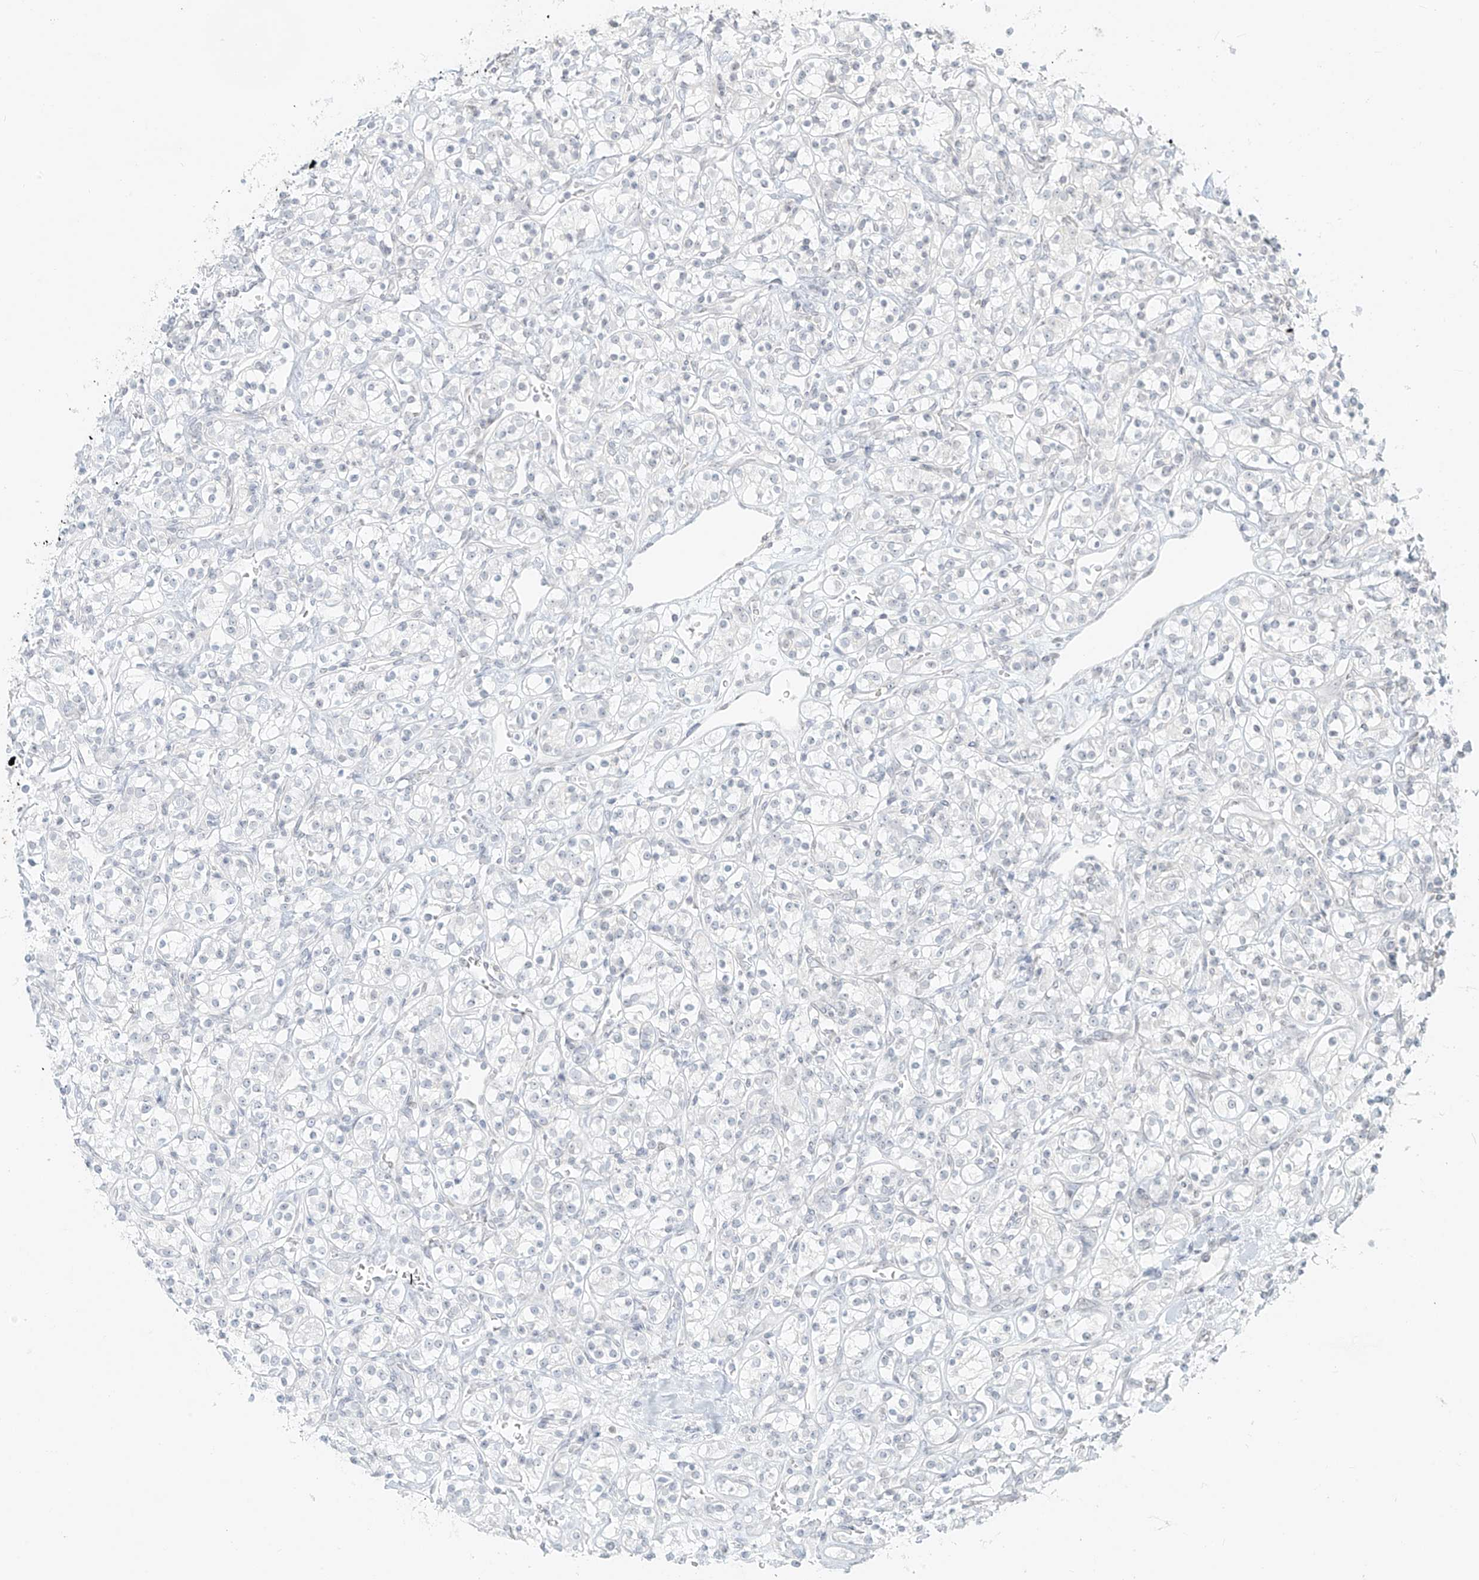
{"staining": {"intensity": "negative", "quantity": "none", "location": "none"}, "tissue": "renal cancer", "cell_type": "Tumor cells", "image_type": "cancer", "snomed": [{"axis": "morphology", "description": "Adenocarcinoma, NOS"}, {"axis": "topography", "description": "Kidney"}], "caption": "High magnification brightfield microscopy of renal adenocarcinoma stained with DAB (brown) and counterstained with hematoxylin (blue): tumor cells show no significant positivity.", "gene": "OSBPL7", "patient": {"sex": "male", "age": 77}}